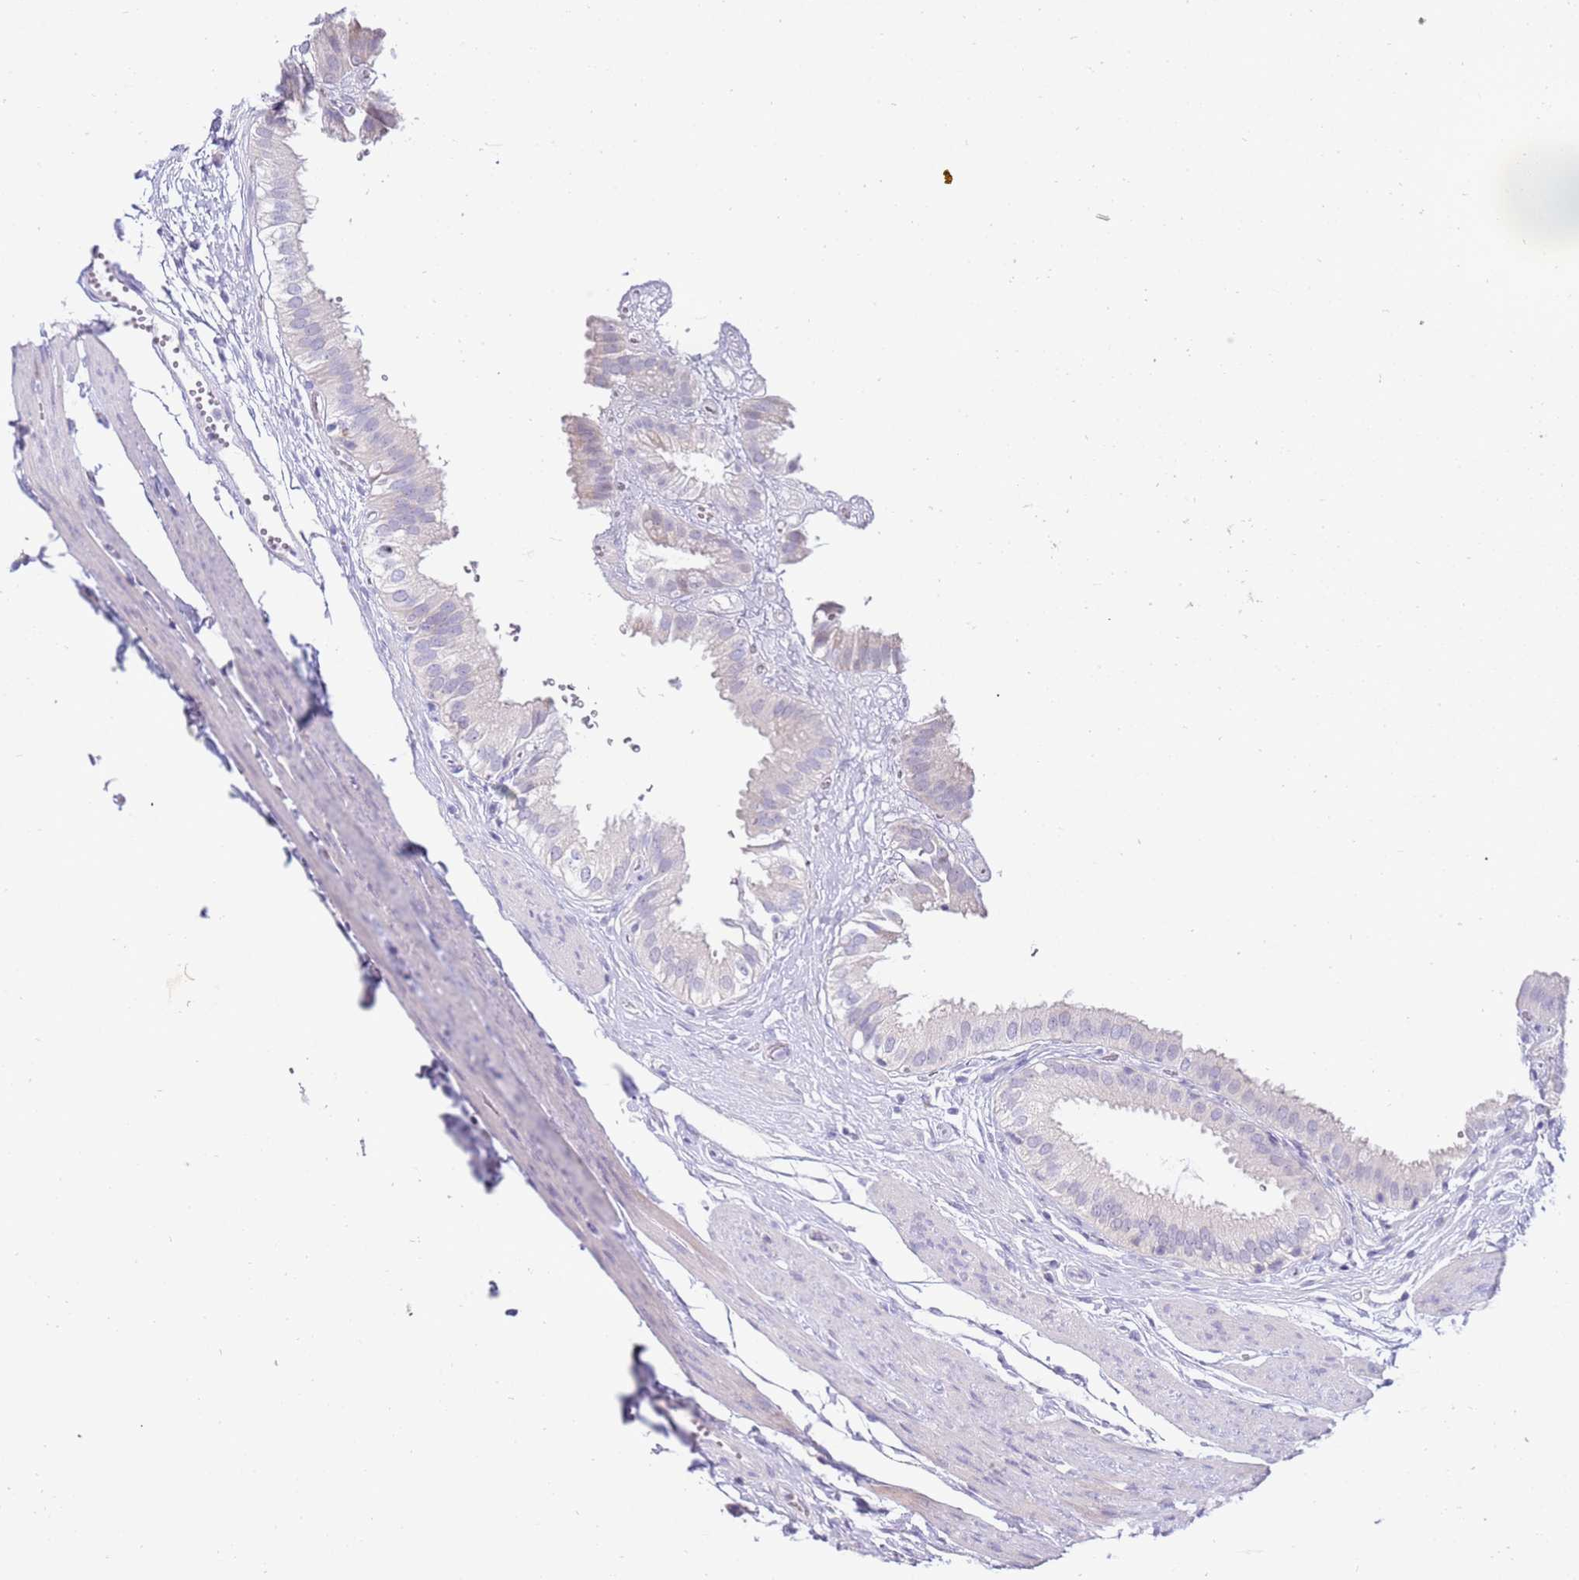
{"staining": {"intensity": "negative", "quantity": "none", "location": "none"}, "tissue": "gallbladder", "cell_type": "Glandular cells", "image_type": "normal", "snomed": [{"axis": "morphology", "description": "Normal tissue, NOS"}, {"axis": "topography", "description": "Gallbladder"}], "caption": "Immunohistochemical staining of normal gallbladder shows no significant staining in glandular cells. The staining was performed using DAB to visualize the protein expression in brown, while the nuclei were stained in blue with hematoxylin (Magnification: 20x).", "gene": "STK25", "patient": {"sex": "female", "age": 61}}